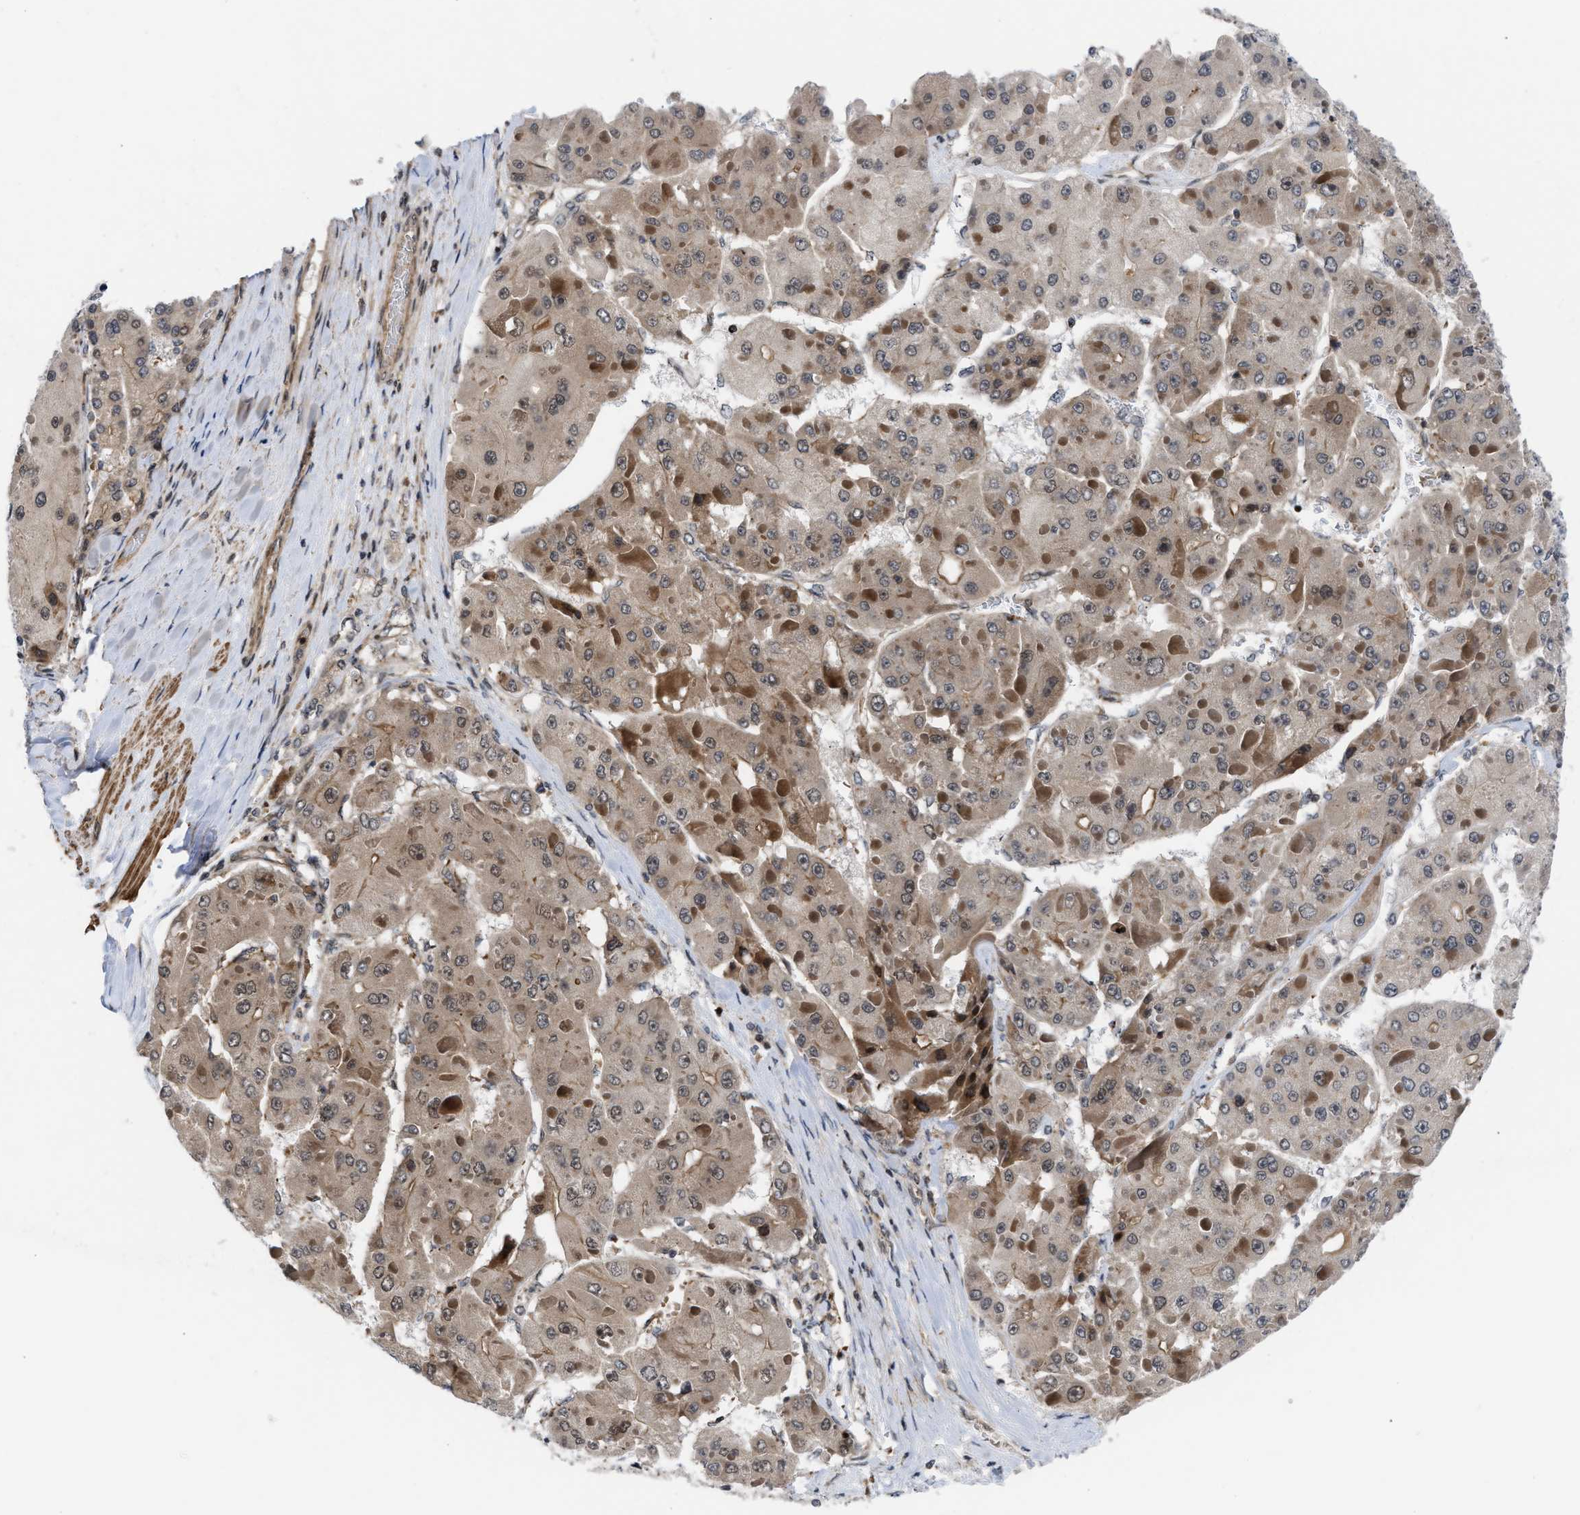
{"staining": {"intensity": "weak", "quantity": ">75%", "location": "cytoplasmic/membranous,nuclear"}, "tissue": "liver cancer", "cell_type": "Tumor cells", "image_type": "cancer", "snomed": [{"axis": "morphology", "description": "Carcinoma, Hepatocellular, NOS"}, {"axis": "topography", "description": "Liver"}], "caption": "This image displays IHC staining of liver cancer, with low weak cytoplasmic/membranous and nuclear staining in about >75% of tumor cells.", "gene": "STAU2", "patient": {"sex": "female", "age": 73}}